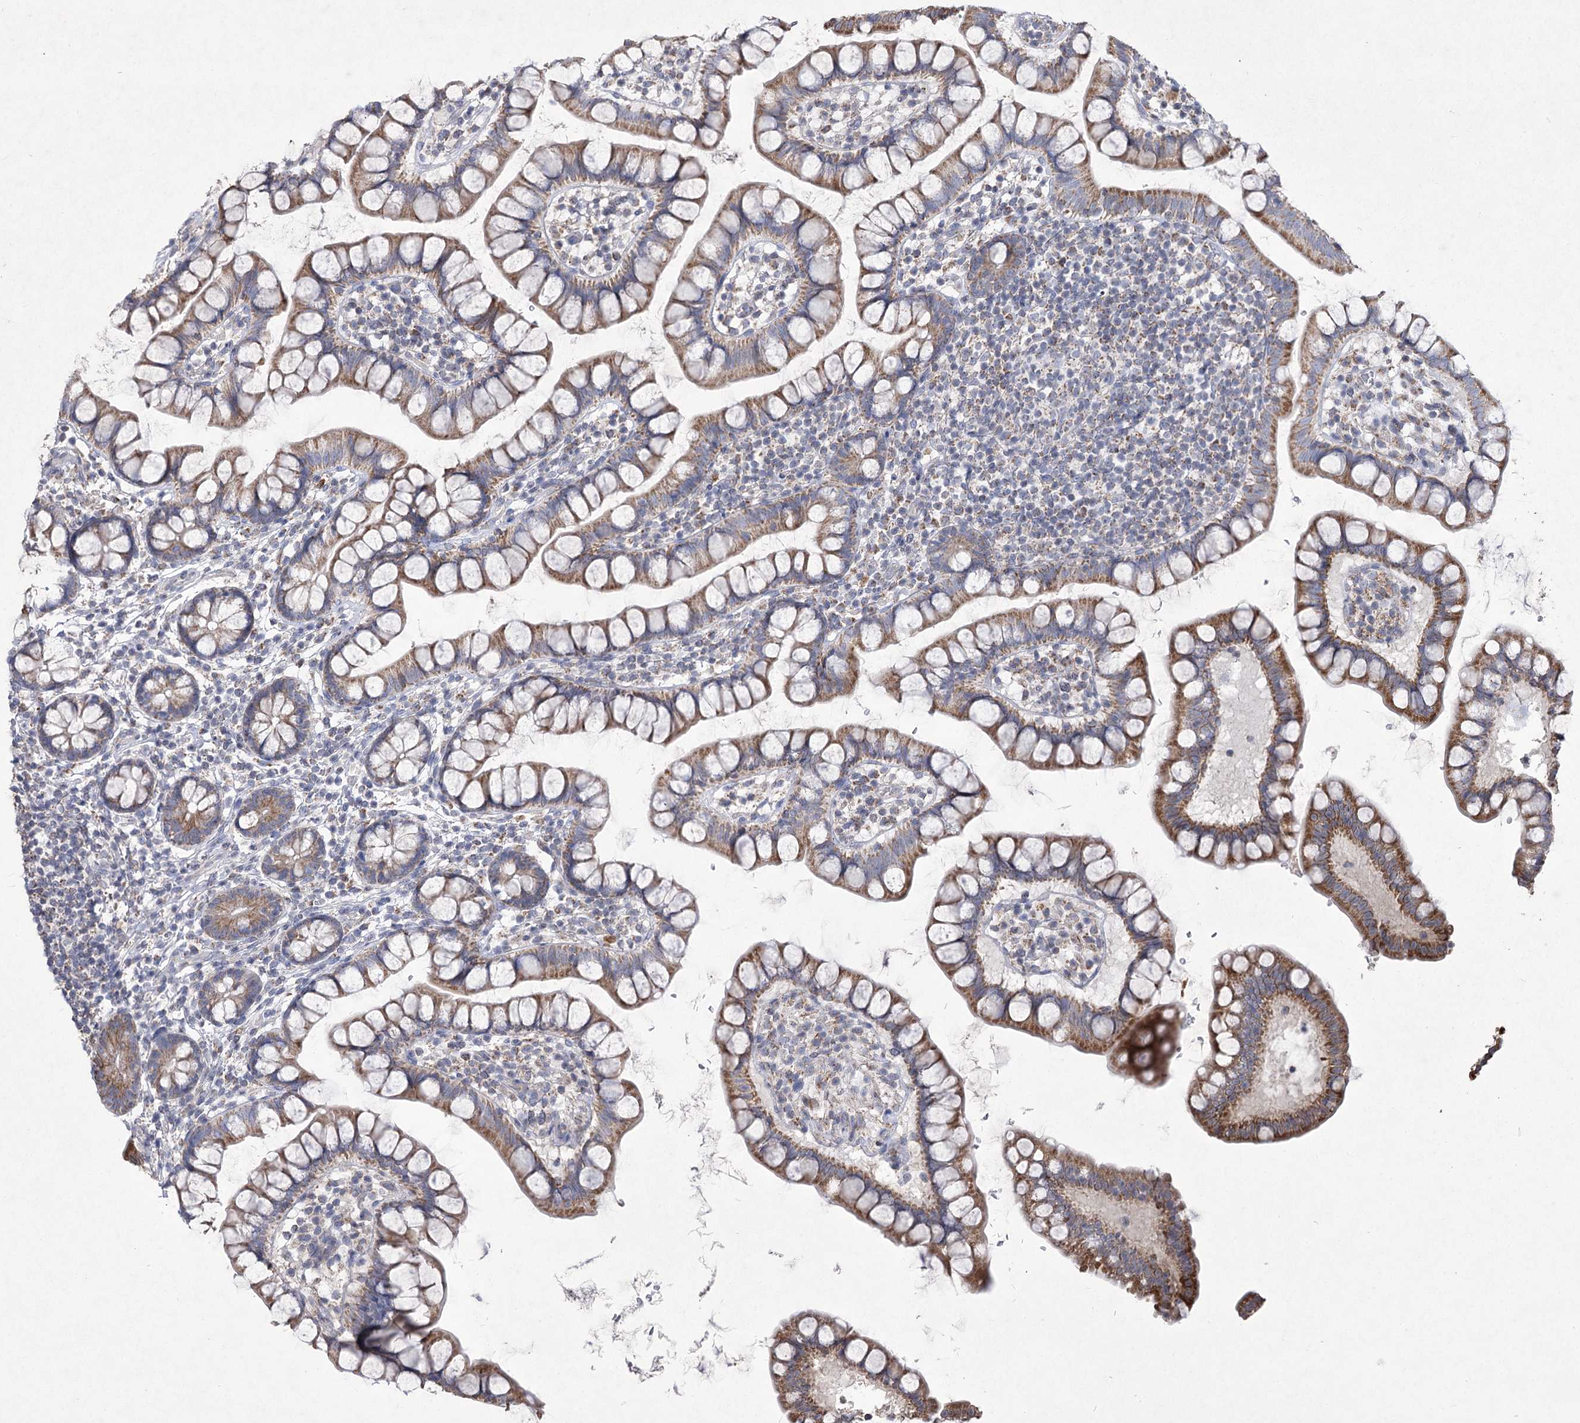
{"staining": {"intensity": "moderate", "quantity": ">75%", "location": "cytoplasmic/membranous"}, "tissue": "small intestine", "cell_type": "Glandular cells", "image_type": "normal", "snomed": [{"axis": "morphology", "description": "Normal tissue, NOS"}, {"axis": "topography", "description": "Small intestine"}], "caption": "Immunohistochemical staining of normal small intestine shows medium levels of moderate cytoplasmic/membranous staining in approximately >75% of glandular cells. (DAB = brown stain, brightfield microscopy at high magnification).", "gene": "PDHB", "patient": {"sex": "female", "age": 84}}